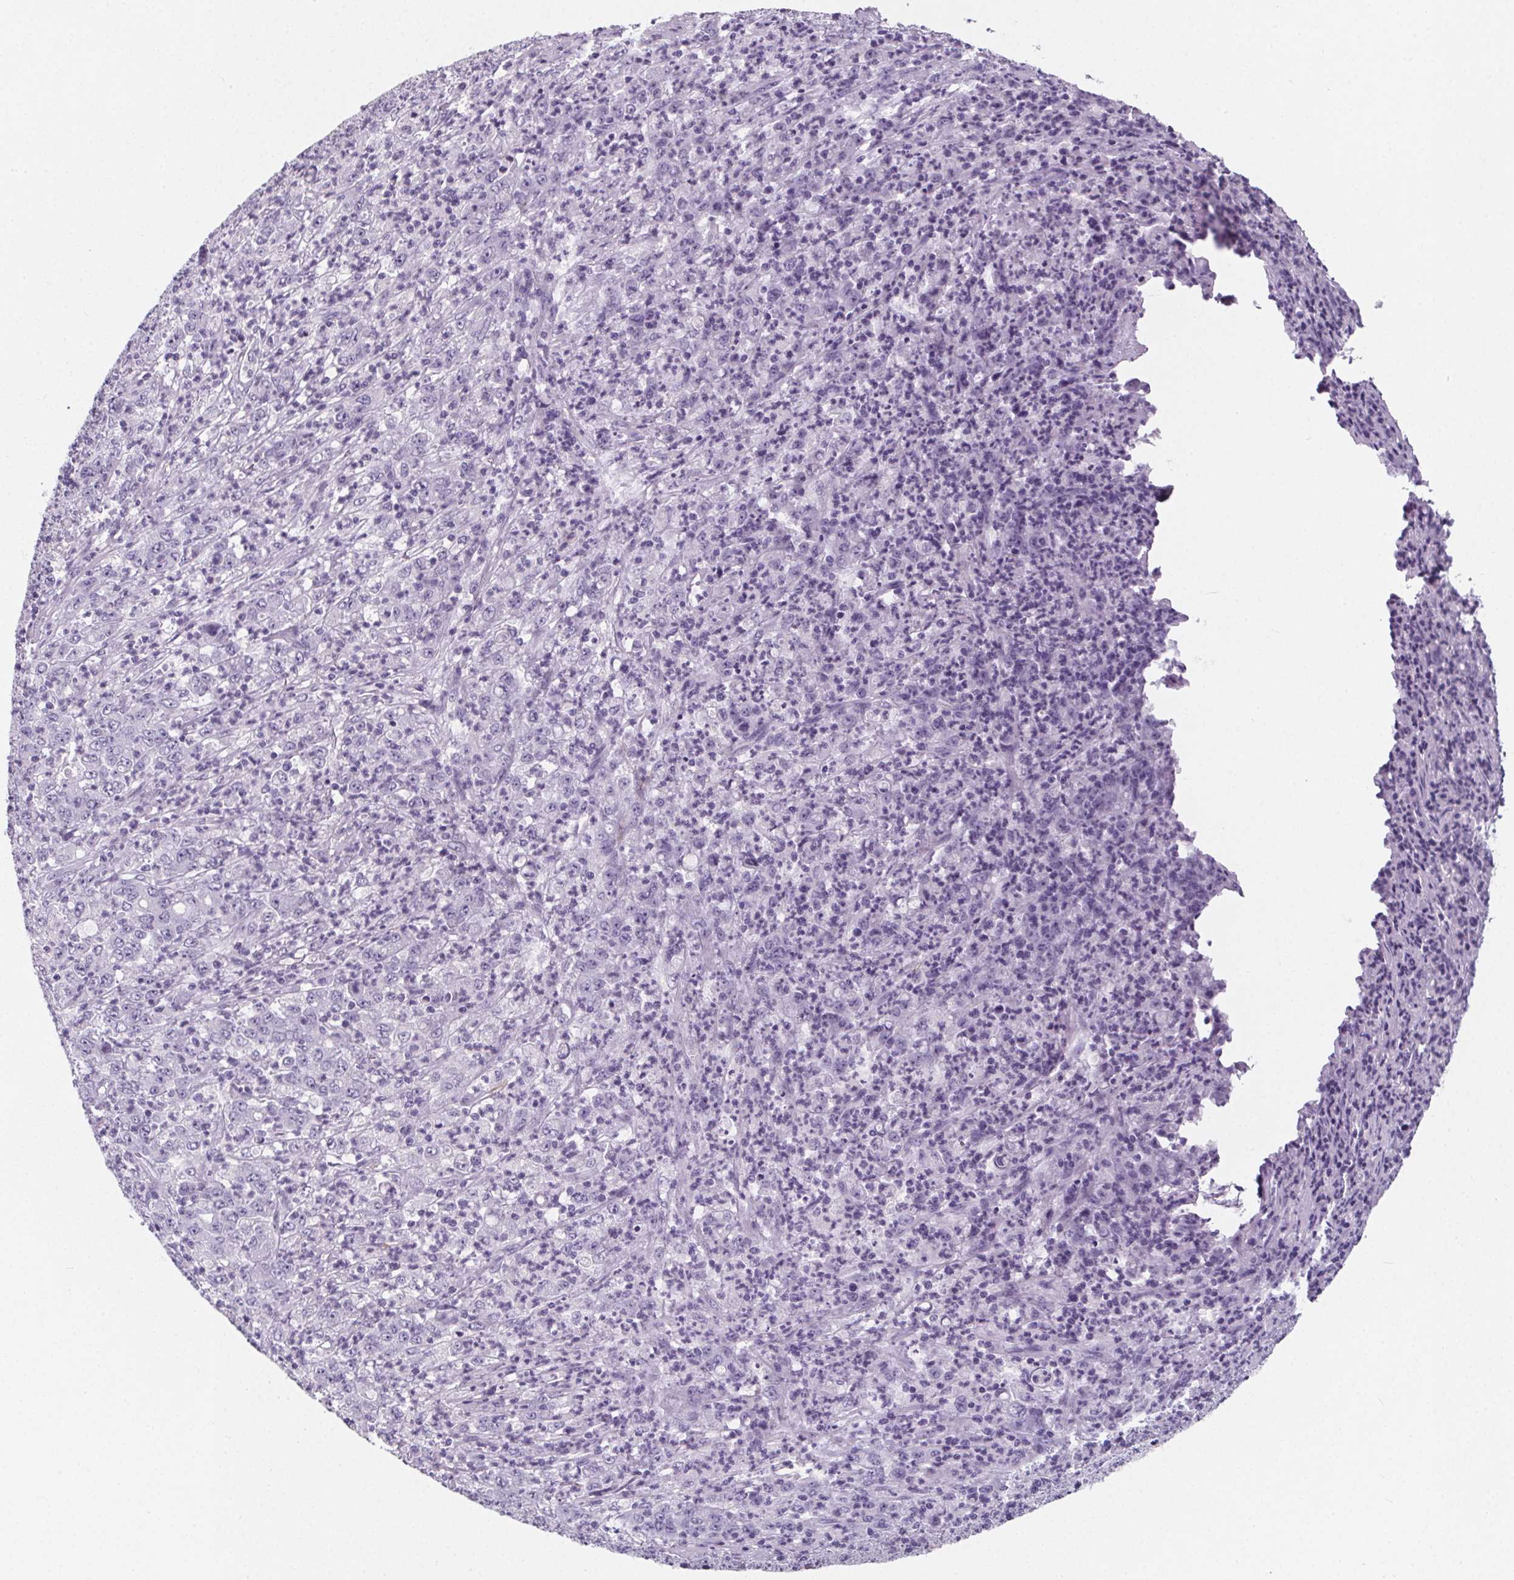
{"staining": {"intensity": "negative", "quantity": "none", "location": "none"}, "tissue": "stomach cancer", "cell_type": "Tumor cells", "image_type": "cancer", "snomed": [{"axis": "morphology", "description": "Adenocarcinoma, NOS"}, {"axis": "topography", "description": "Stomach, lower"}], "caption": "This is a histopathology image of immunohistochemistry (IHC) staining of stomach adenocarcinoma, which shows no staining in tumor cells.", "gene": "ADRB1", "patient": {"sex": "female", "age": 71}}